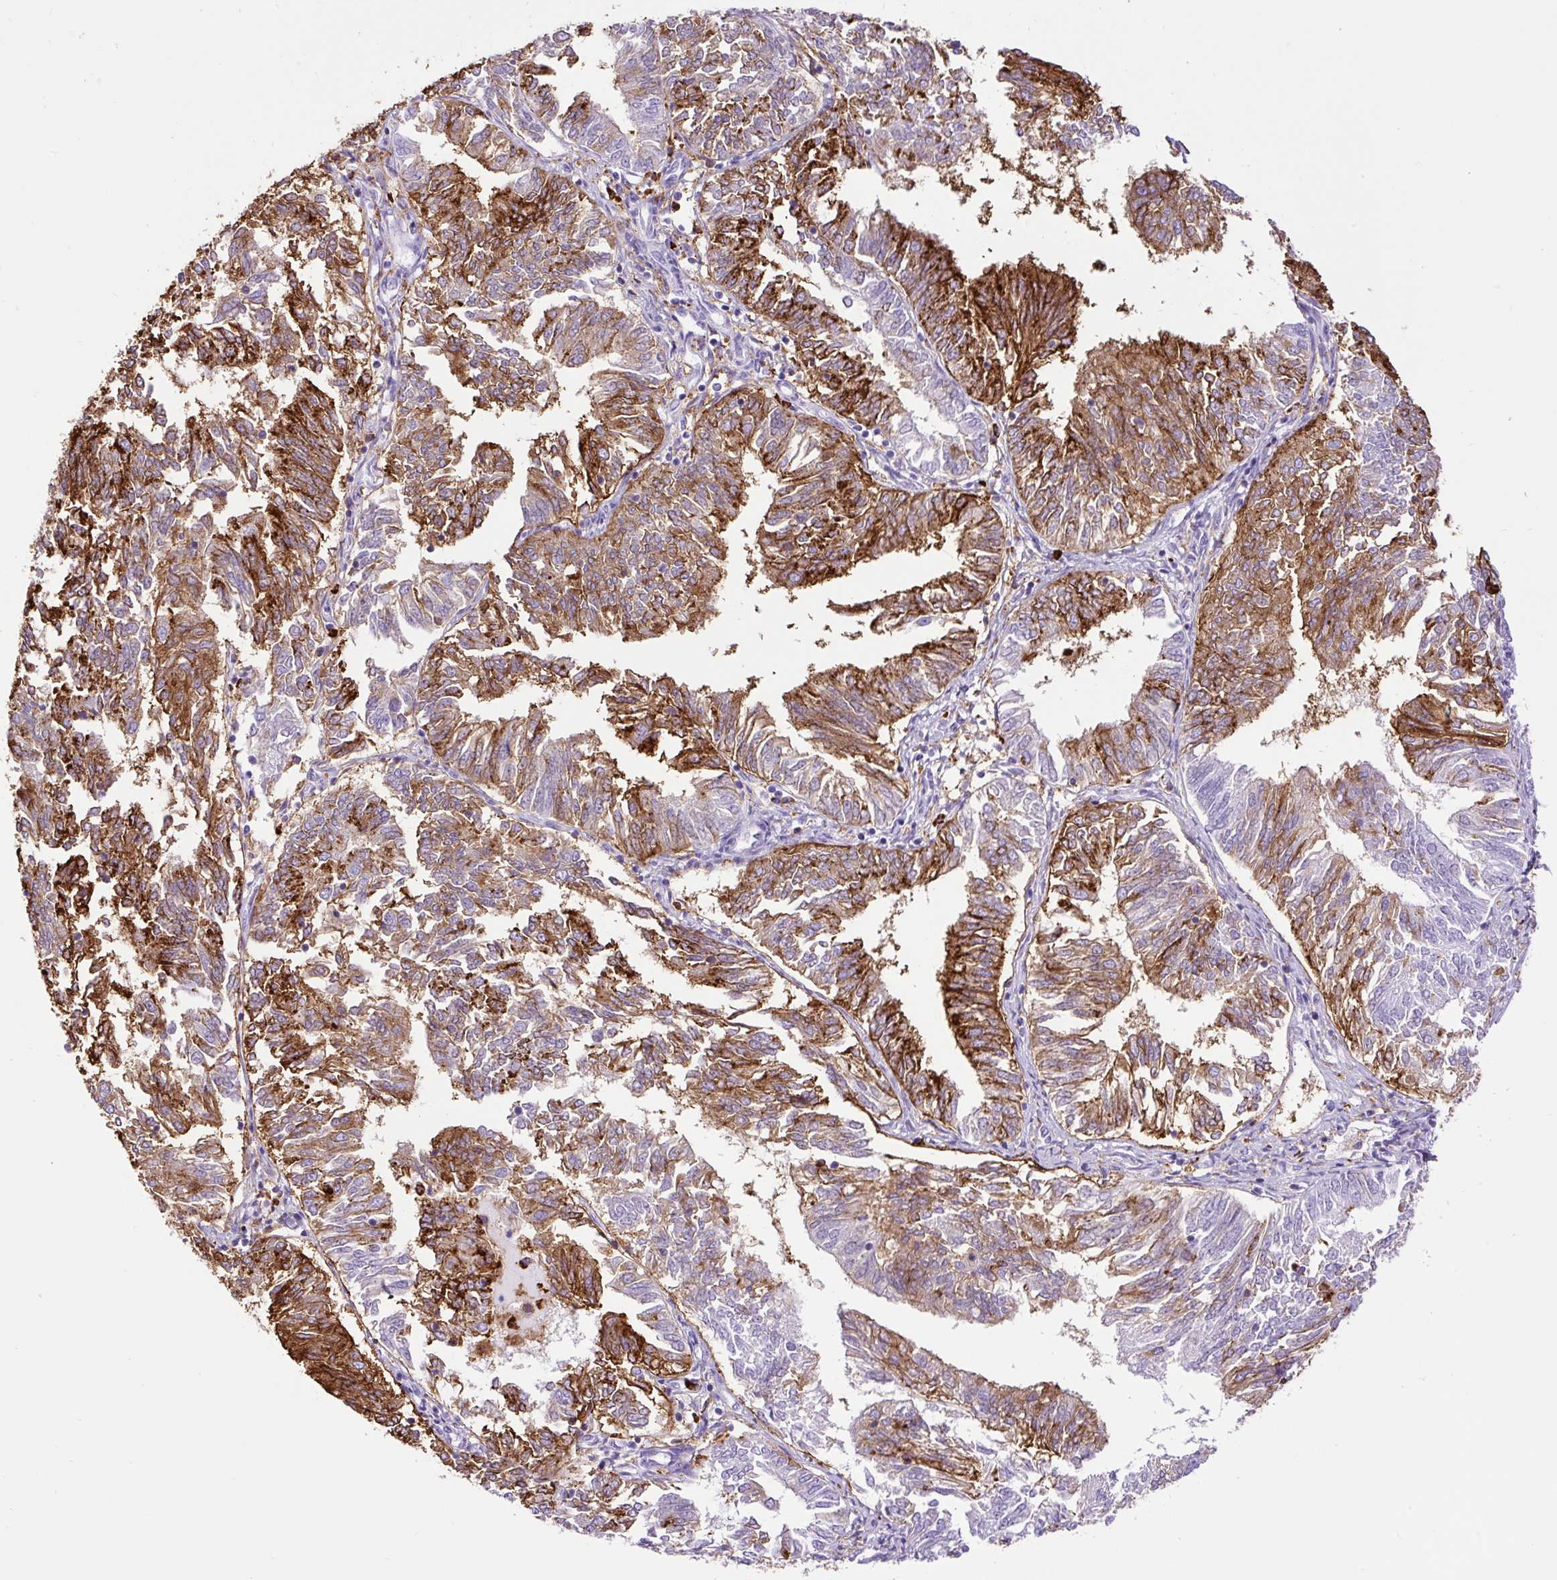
{"staining": {"intensity": "strong", "quantity": "25%-75%", "location": "cytoplasmic/membranous"}, "tissue": "endometrial cancer", "cell_type": "Tumor cells", "image_type": "cancer", "snomed": [{"axis": "morphology", "description": "Adenocarcinoma, NOS"}, {"axis": "topography", "description": "Endometrium"}], "caption": "Protein staining exhibits strong cytoplasmic/membranous expression in about 25%-75% of tumor cells in endometrial cancer (adenocarcinoma).", "gene": "HLA-DRA", "patient": {"sex": "female", "age": 58}}